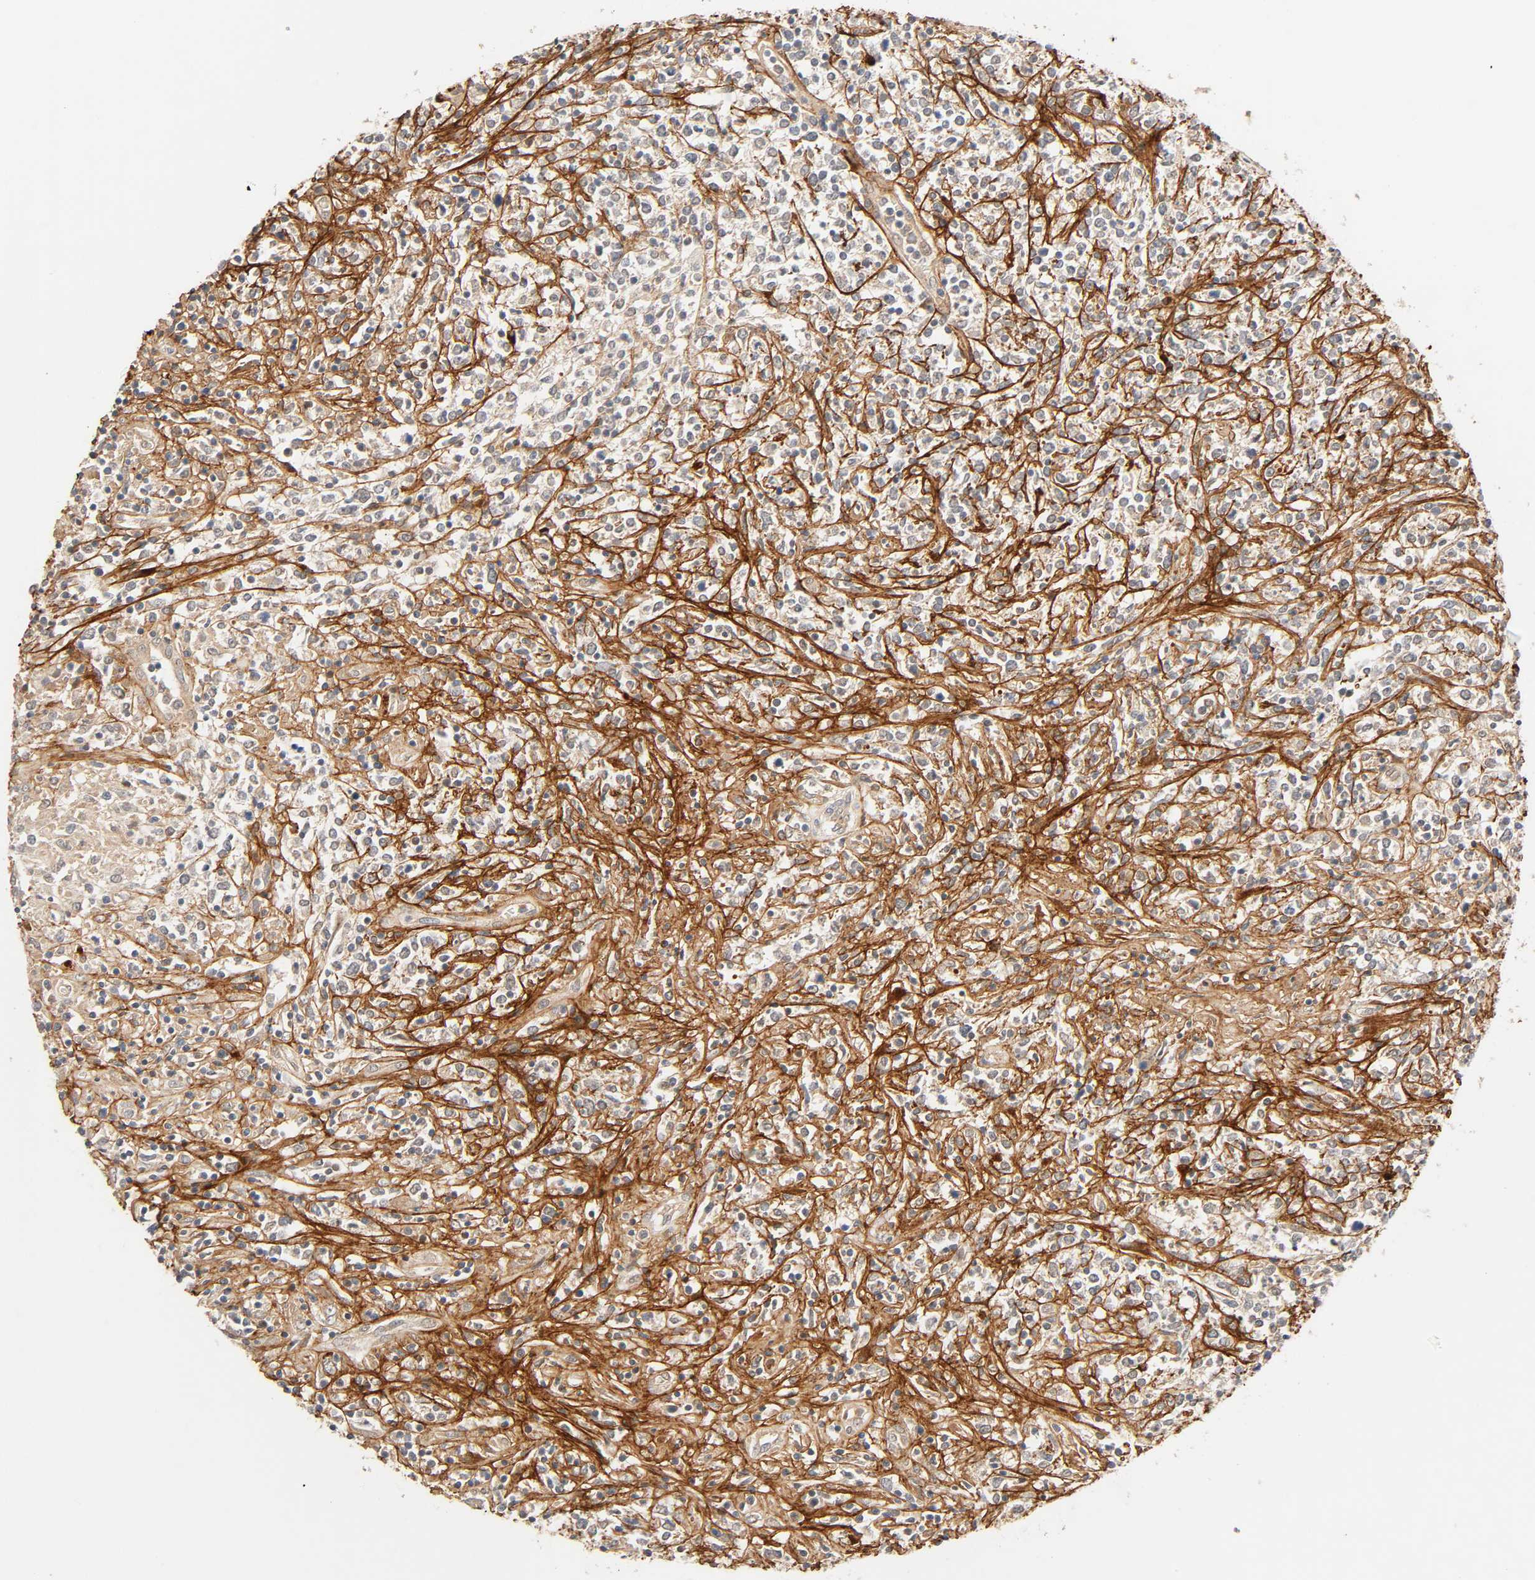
{"staining": {"intensity": "weak", "quantity": "25%-75%", "location": "cytoplasmic/membranous"}, "tissue": "lymphoma", "cell_type": "Tumor cells", "image_type": "cancer", "snomed": [{"axis": "morphology", "description": "Malignant lymphoma, non-Hodgkin's type, High grade"}, {"axis": "topography", "description": "Lymph node"}], "caption": "This is an image of IHC staining of lymphoma, which shows weak positivity in the cytoplasmic/membranous of tumor cells.", "gene": "CACNA1G", "patient": {"sex": "female", "age": 84}}